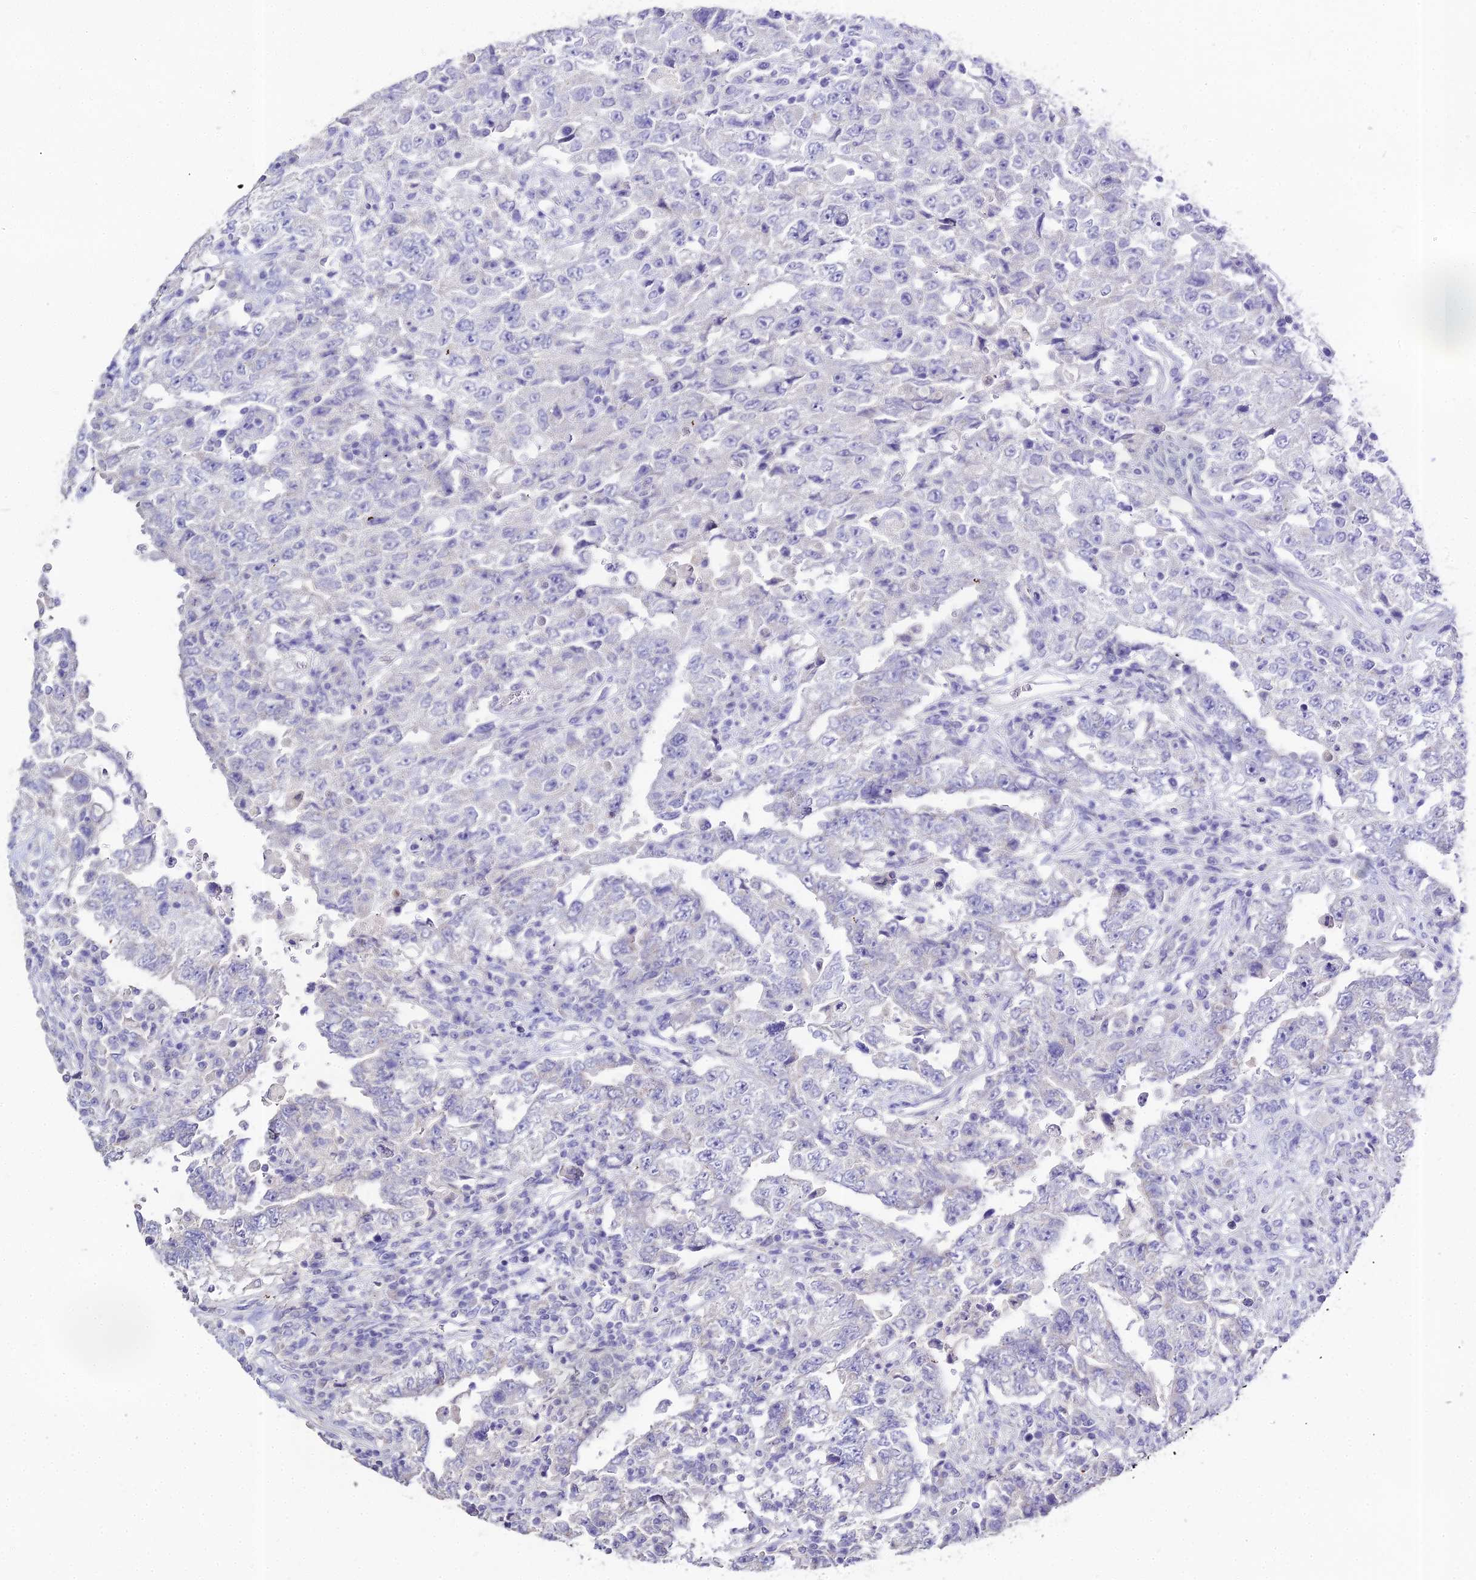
{"staining": {"intensity": "negative", "quantity": "none", "location": "none"}, "tissue": "testis cancer", "cell_type": "Tumor cells", "image_type": "cancer", "snomed": [{"axis": "morphology", "description": "Carcinoma, Embryonal, NOS"}, {"axis": "topography", "description": "Testis"}], "caption": "An image of human testis embryonal carcinoma is negative for staining in tumor cells.", "gene": "GLYAT", "patient": {"sex": "male", "age": 26}}